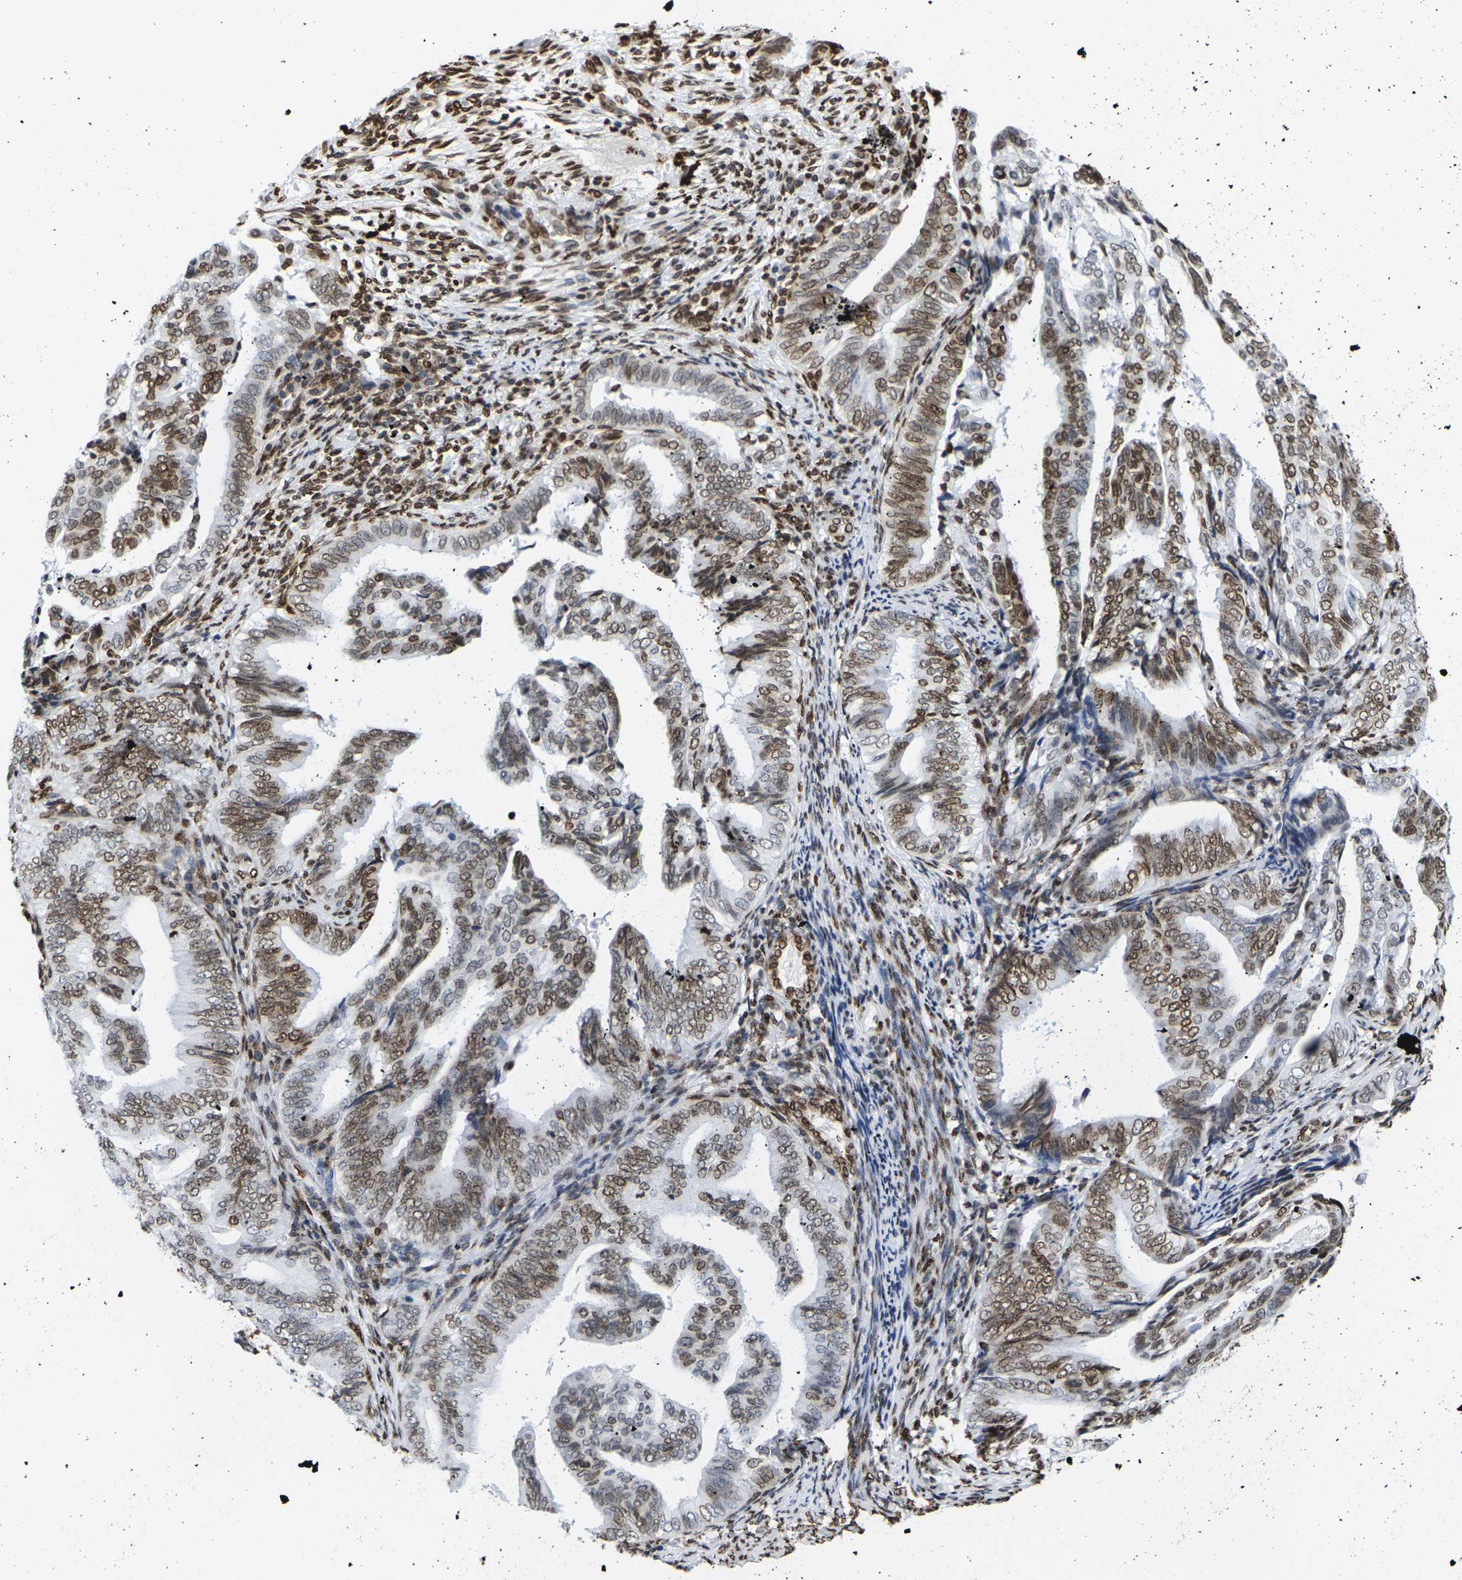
{"staining": {"intensity": "moderate", "quantity": "25%-75%", "location": "cytoplasmic/membranous,nuclear"}, "tissue": "endometrial cancer", "cell_type": "Tumor cells", "image_type": "cancer", "snomed": [{"axis": "morphology", "description": "Adenocarcinoma, NOS"}, {"axis": "topography", "description": "Endometrium"}], "caption": "Protein expression analysis of endometrial cancer (adenocarcinoma) exhibits moderate cytoplasmic/membranous and nuclear staining in about 25%-75% of tumor cells. (DAB (3,3'-diaminobenzidine) IHC, brown staining for protein, blue staining for nuclei).", "gene": "H2AC21", "patient": {"sex": "female", "age": 58}}